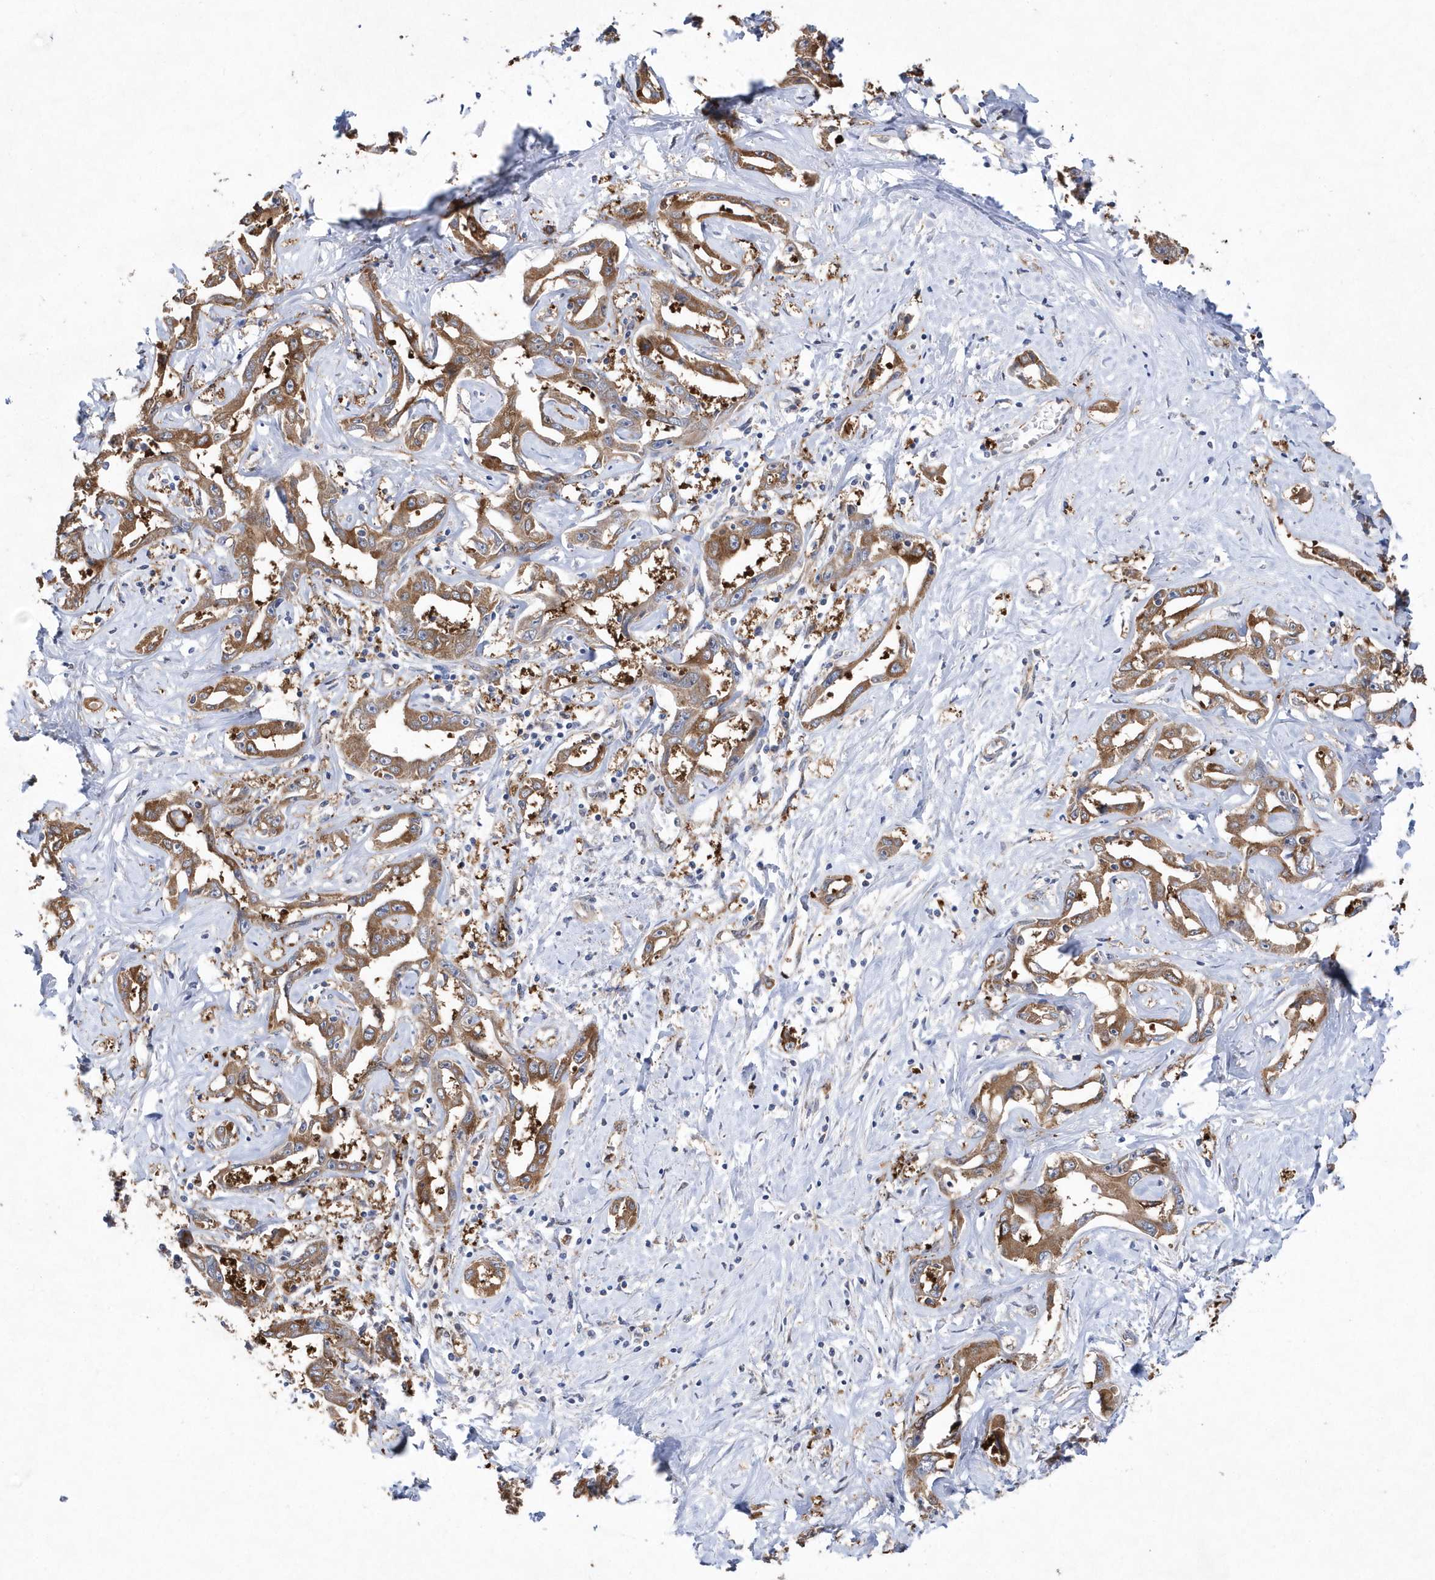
{"staining": {"intensity": "moderate", "quantity": ">75%", "location": "cytoplasmic/membranous"}, "tissue": "liver cancer", "cell_type": "Tumor cells", "image_type": "cancer", "snomed": [{"axis": "morphology", "description": "Cholangiocarcinoma"}, {"axis": "topography", "description": "Liver"}], "caption": "Cholangiocarcinoma (liver) was stained to show a protein in brown. There is medium levels of moderate cytoplasmic/membranous staining in about >75% of tumor cells.", "gene": "JKAMP", "patient": {"sex": "male", "age": 59}}